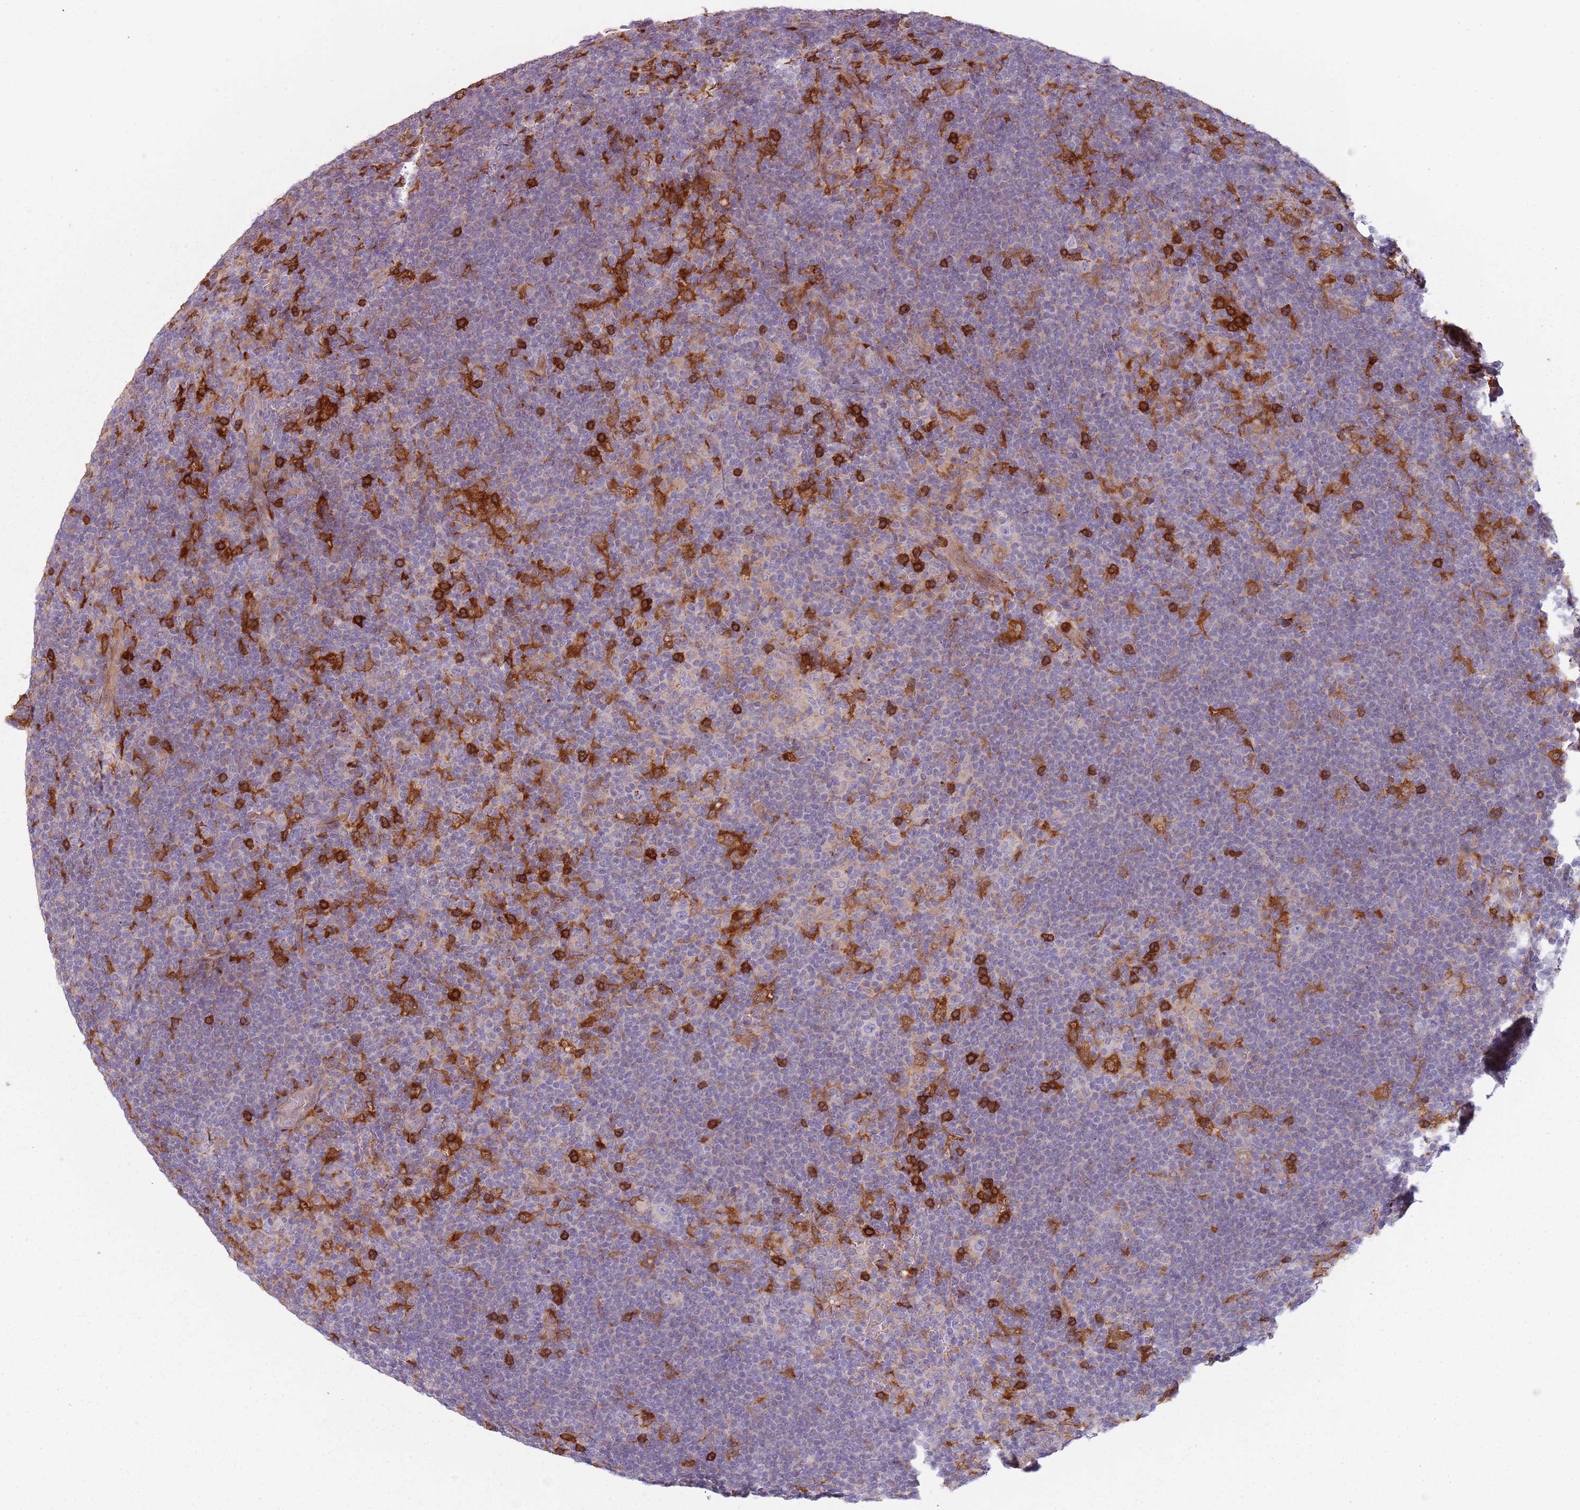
{"staining": {"intensity": "negative", "quantity": "none", "location": "none"}, "tissue": "lymphoma", "cell_type": "Tumor cells", "image_type": "cancer", "snomed": [{"axis": "morphology", "description": "Hodgkin's disease, NOS"}, {"axis": "topography", "description": "Lymph node"}], "caption": "An IHC image of lymphoma is shown. There is no staining in tumor cells of lymphoma.", "gene": "NADK", "patient": {"sex": "female", "age": 57}}